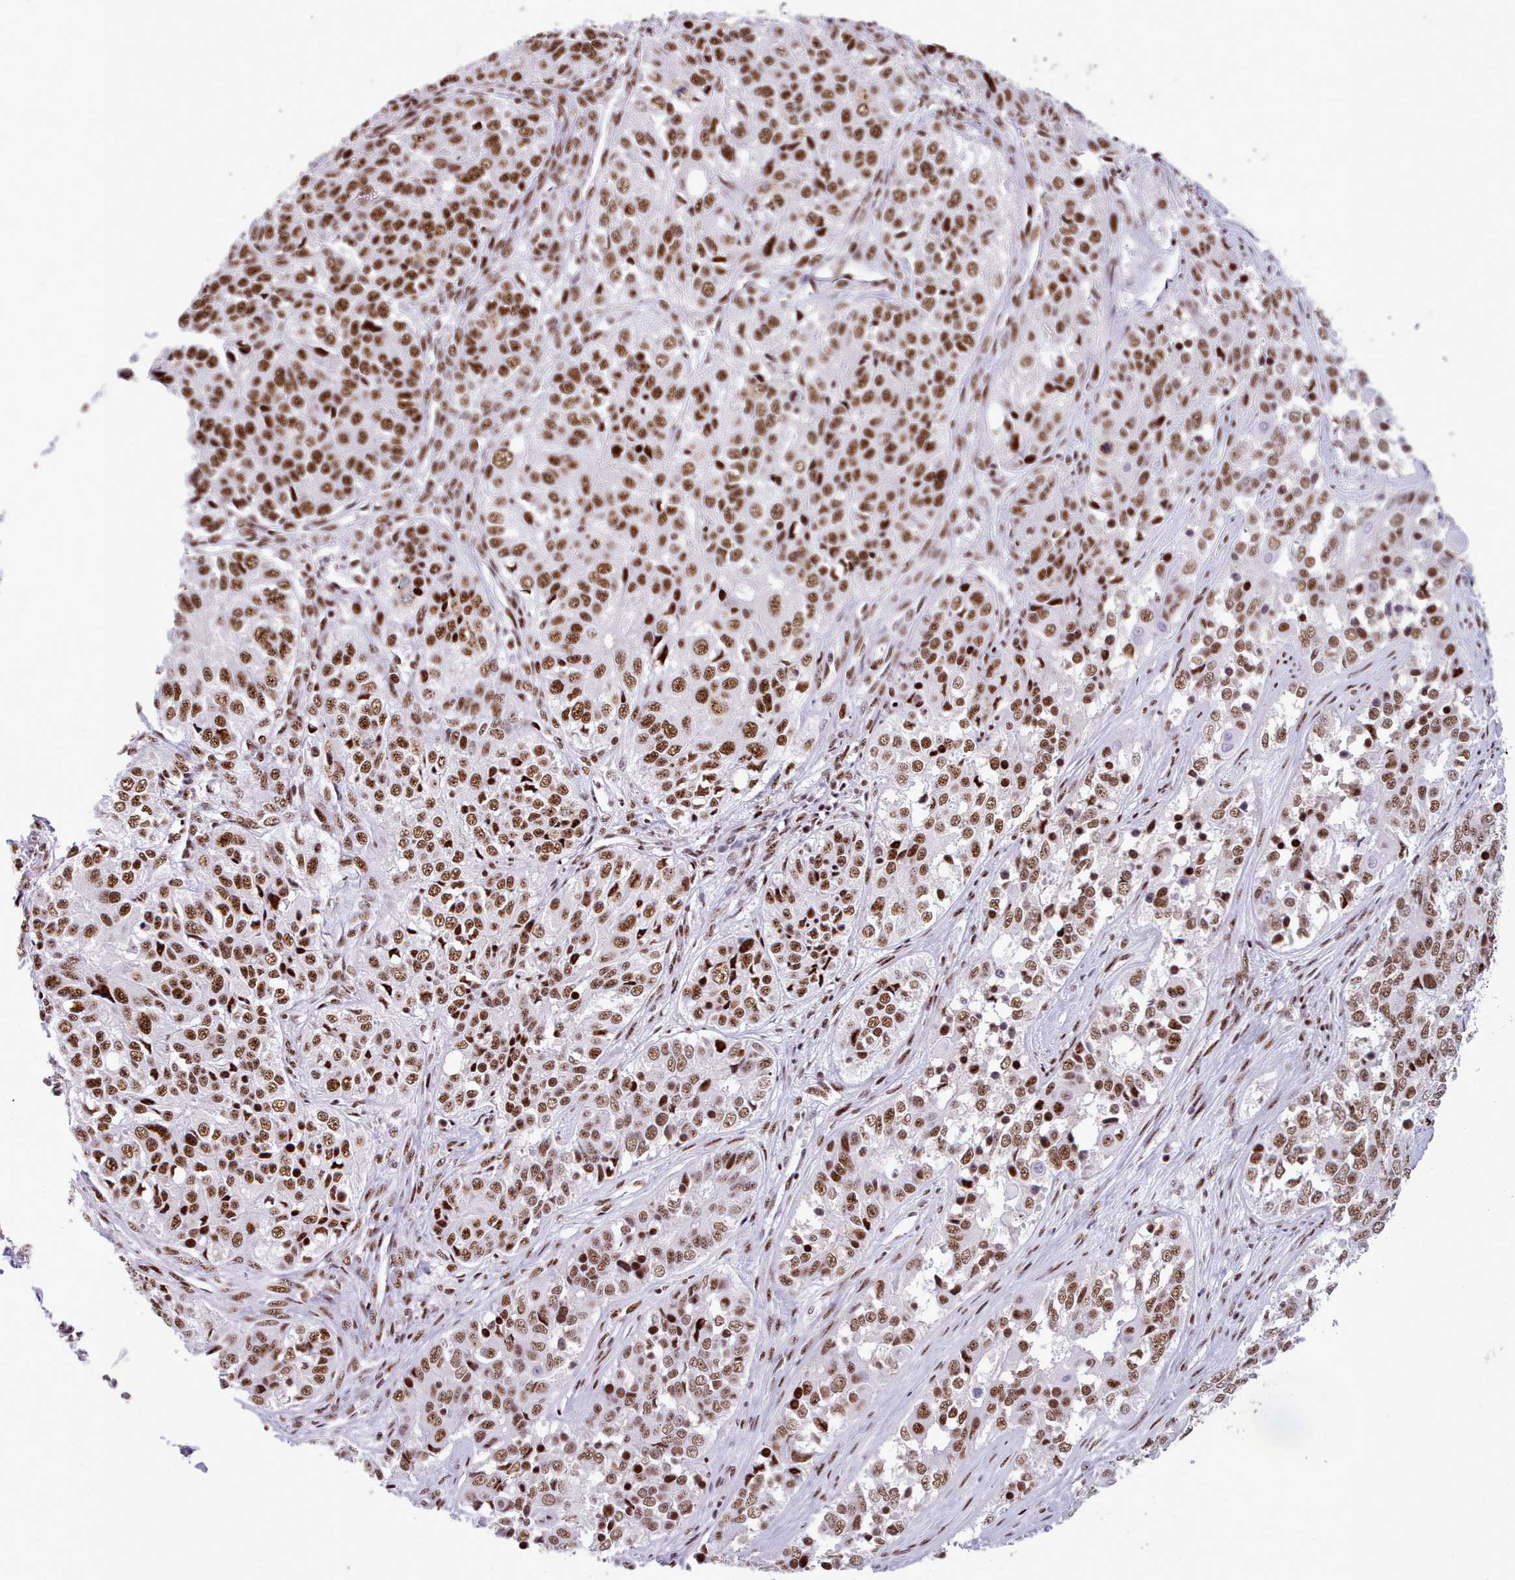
{"staining": {"intensity": "strong", "quantity": ">75%", "location": "nuclear"}, "tissue": "ovarian cancer", "cell_type": "Tumor cells", "image_type": "cancer", "snomed": [{"axis": "morphology", "description": "Carcinoma, endometroid"}, {"axis": "topography", "description": "Ovary"}], "caption": "Protein analysis of ovarian endometroid carcinoma tissue reveals strong nuclear positivity in about >75% of tumor cells.", "gene": "TMEM35B", "patient": {"sex": "female", "age": 51}}